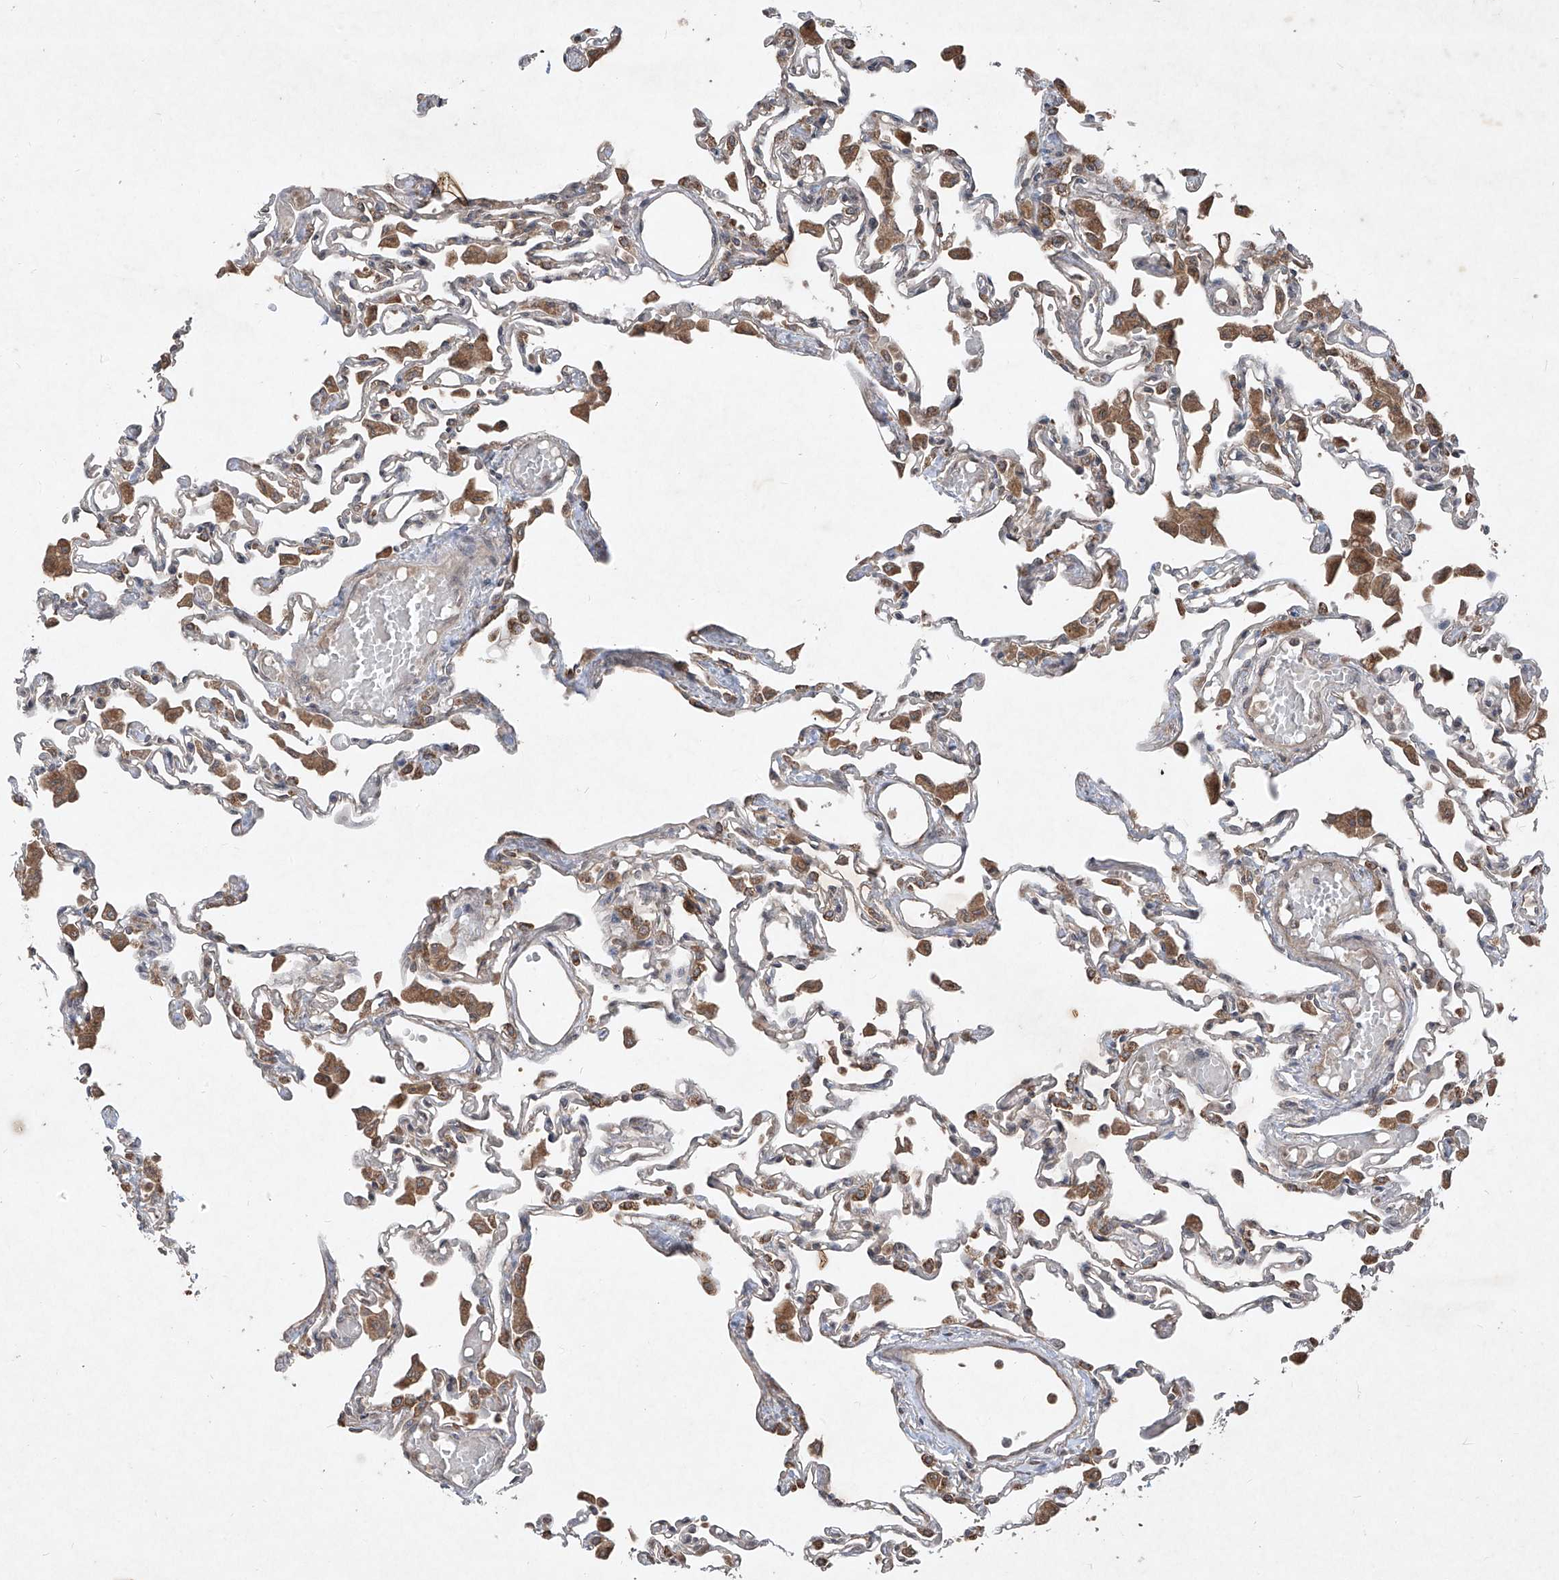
{"staining": {"intensity": "moderate", "quantity": "<25%", "location": "cytoplasmic/membranous"}, "tissue": "lung", "cell_type": "Alveolar cells", "image_type": "normal", "snomed": [{"axis": "morphology", "description": "Normal tissue, NOS"}, {"axis": "topography", "description": "Bronchus"}, {"axis": "topography", "description": "Lung"}], "caption": "An image of lung stained for a protein displays moderate cytoplasmic/membranous brown staining in alveolar cells.", "gene": "ABCD3", "patient": {"sex": "female", "age": 49}}